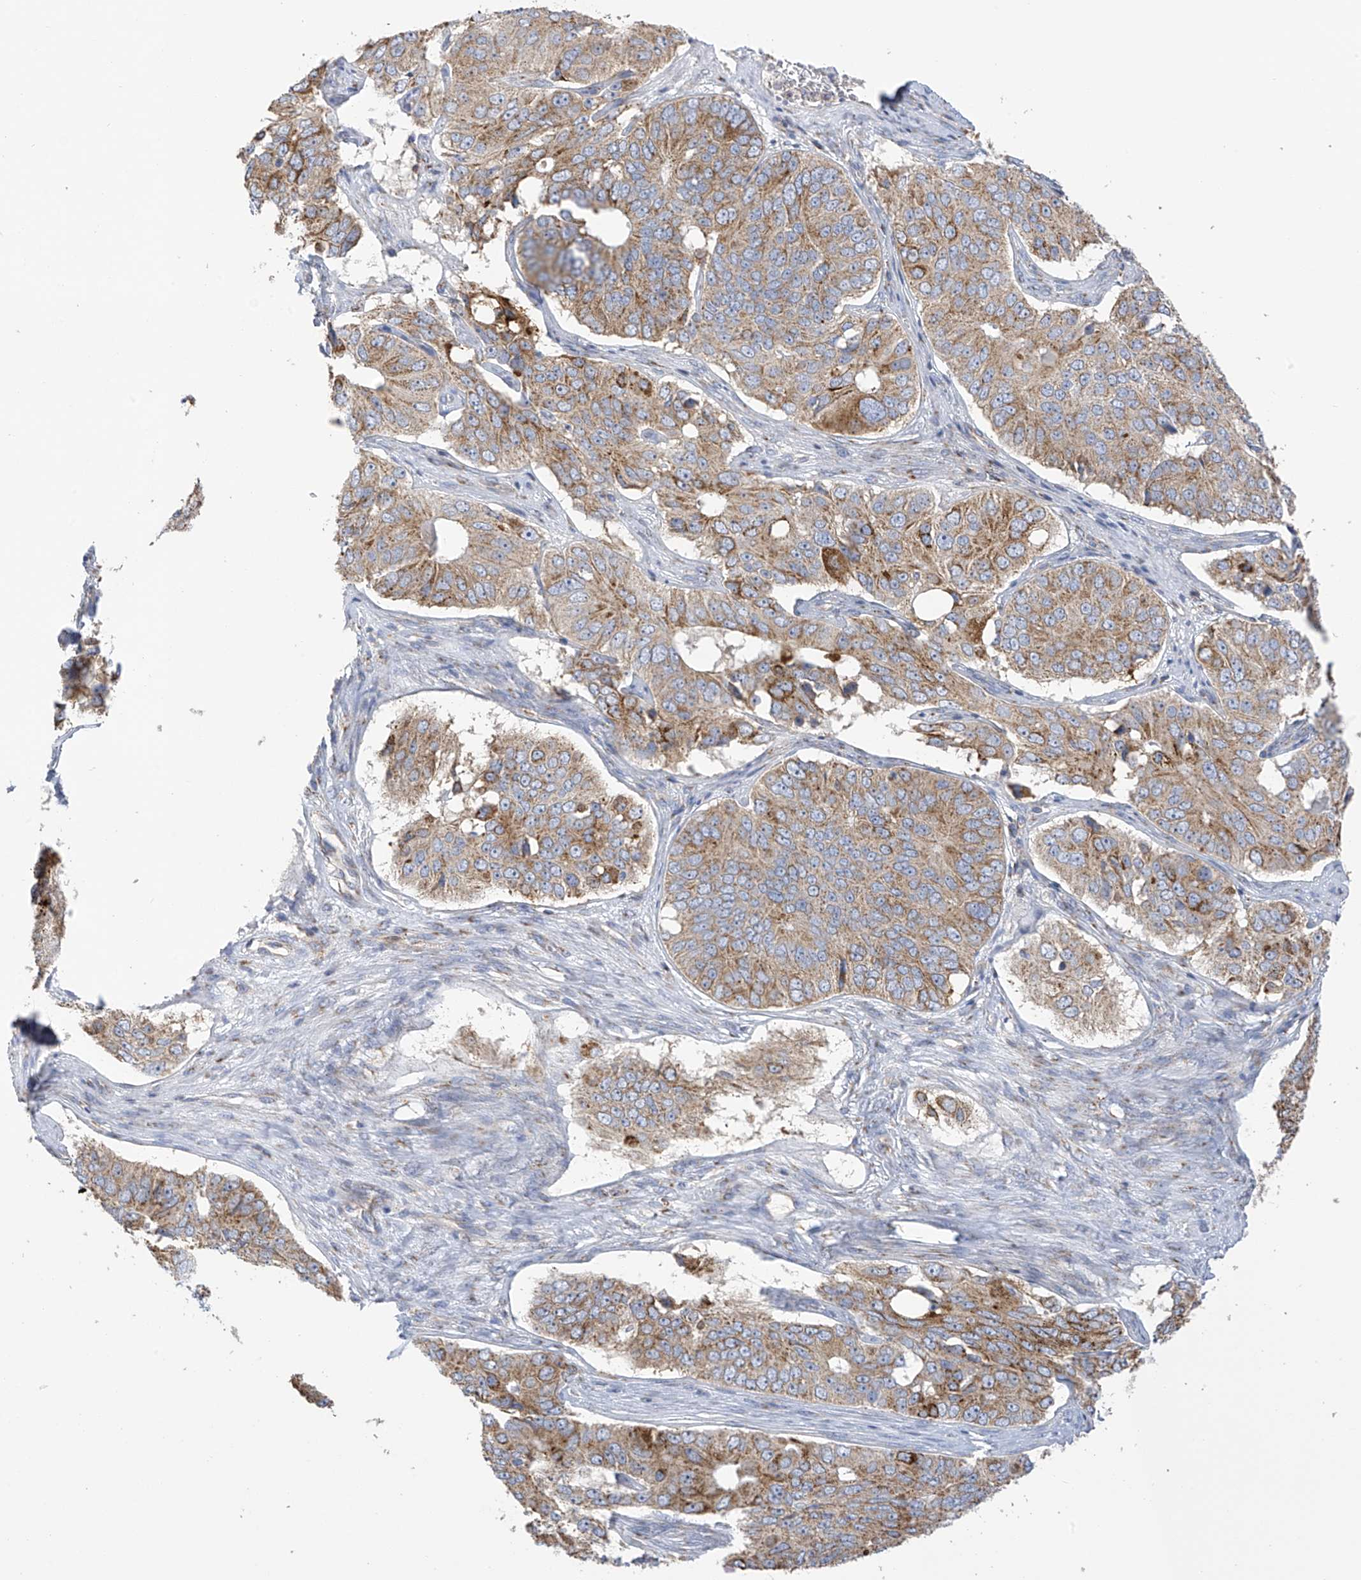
{"staining": {"intensity": "moderate", "quantity": ">75%", "location": "cytoplasmic/membranous"}, "tissue": "ovarian cancer", "cell_type": "Tumor cells", "image_type": "cancer", "snomed": [{"axis": "morphology", "description": "Carcinoma, endometroid"}, {"axis": "topography", "description": "Ovary"}], "caption": "Immunohistochemistry (DAB) staining of endometroid carcinoma (ovarian) exhibits moderate cytoplasmic/membranous protein expression in about >75% of tumor cells.", "gene": "ITM2B", "patient": {"sex": "female", "age": 51}}